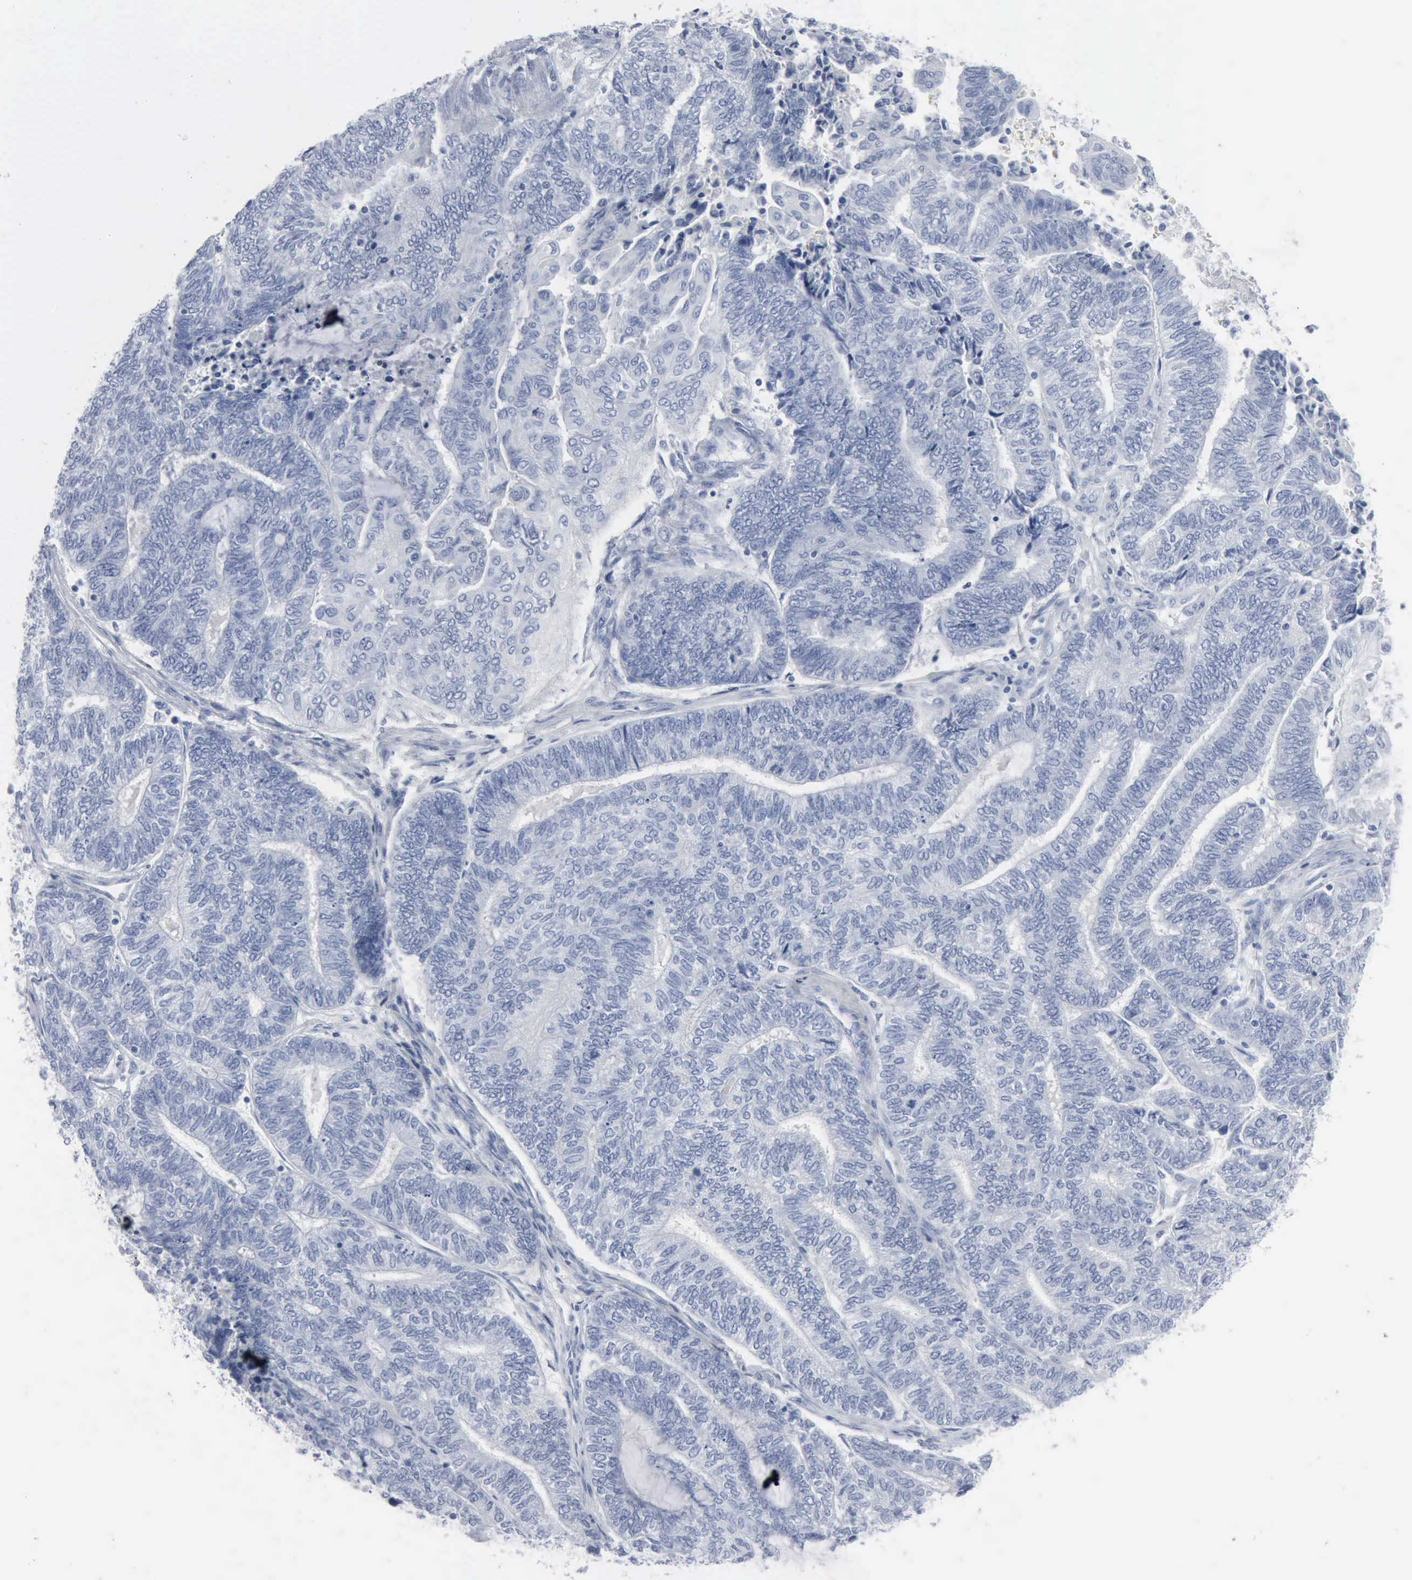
{"staining": {"intensity": "negative", "quantity": "none", "location": "none"}, "tissue": "endometrial cancer", "cell_type": "Tumor cells", "image_type": "cancer", "snomed": [{"axis": "morphology", "description": "Adenocarcinoma, NOS"}, {"axis": "topography", "description": "Uterus"}, {"axis": "topography", "description": "Endometrium"}], "caption": "This is an immunohistochemistry image of endometrial cancer. There is no staining in tumor cells.", "gene": "DMD", "patient": {"sex": "female", "age": 70}}